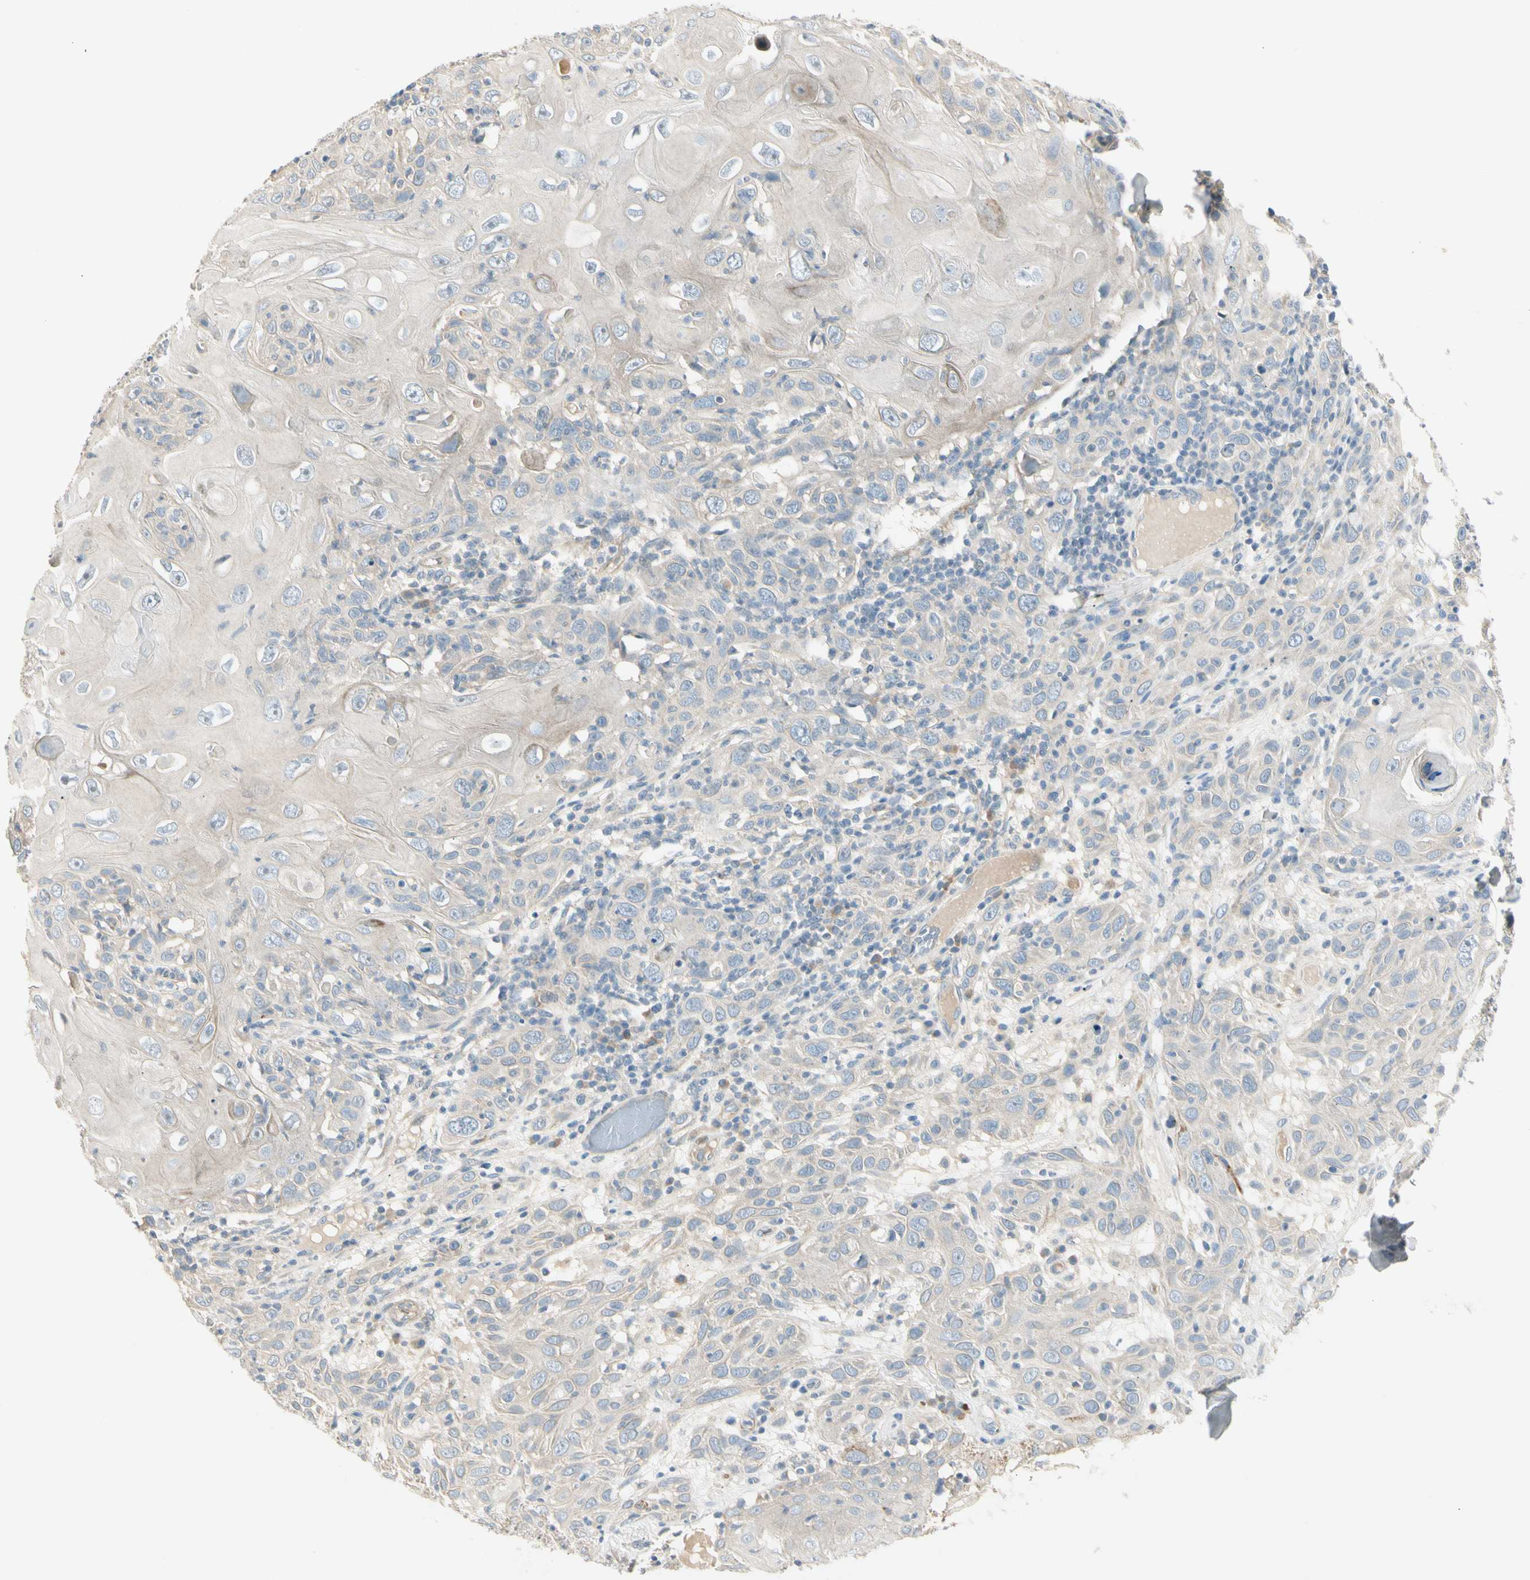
{"staining": {"intensity": "strong", "quantity": "<25%", "location": "cytoplasmic/membranous"}, "tissue": "skin cancer", "cell_type": "Tumor cells", "image_type": "cancer", "snomed": [{"axis": "morphology", "description": "Squamous cell carcinoma, NOS"}, {"axis": "topography", "description": "Skin"}], "caption": "Immunohistochemistry (IHC) micrograph of neoplastic tissue: skin cancer stained using immunohistochemistry (IHC) reveals medium levels of strong protein expression localized specifically in the cytoplasmic/membranous of tumor cells, appearing as a cytoplasmic/membranous brown color.", "gene": "ADGRA3", "patient": {"sex": "female", "age": 88}}